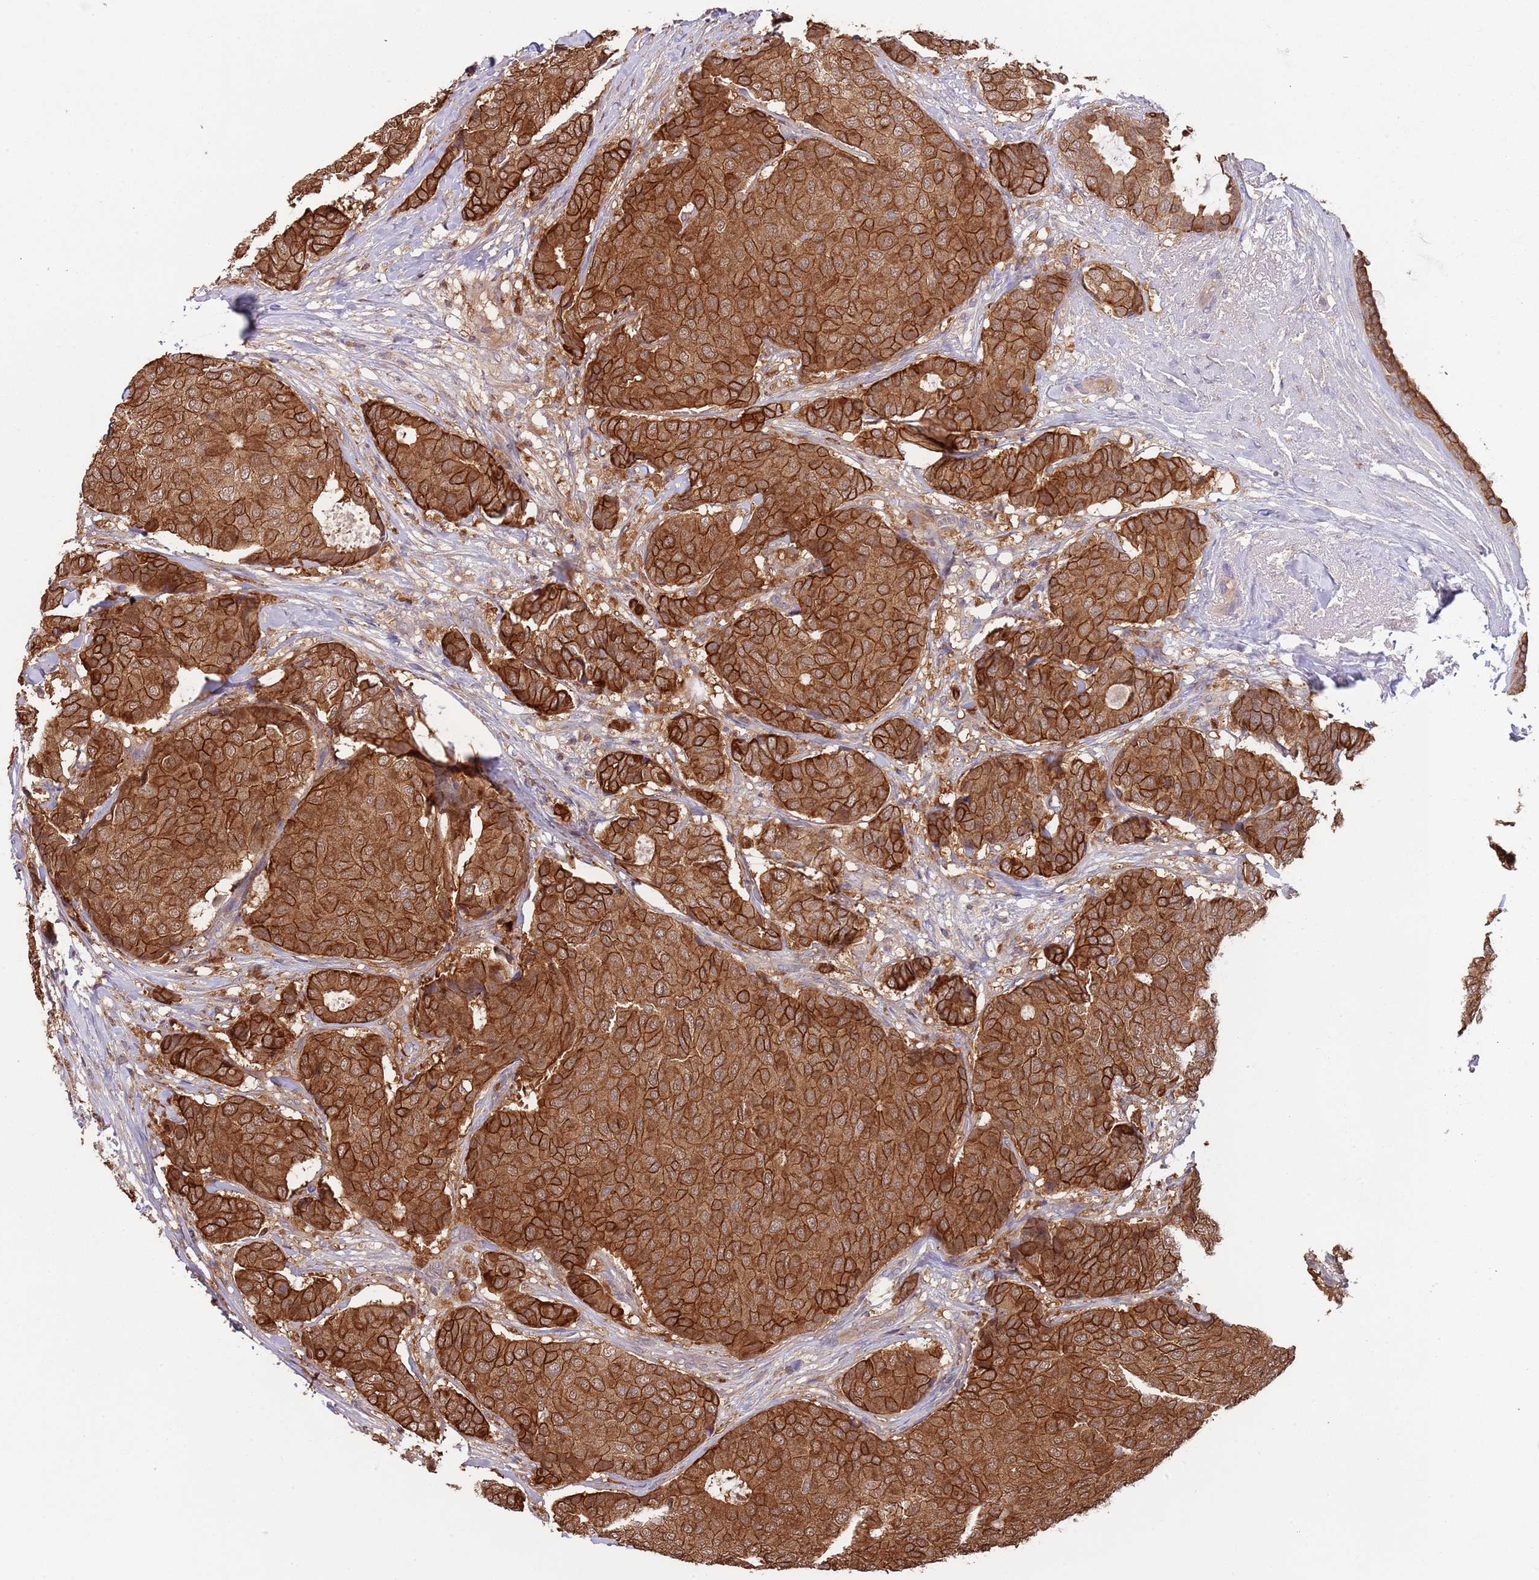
{"staining": {"intensity": "strong", "quantity": ">75%", "location": "cytoplasmic/membranous"}, "tissue": "breast cancer", "cell_type": "Tumor cells", "image_type": "cancer", "snomed": [{"axis": "morphology", "description": "Duct carcinoma"}, {"axis": "topography", "description": "Breast"}], "caption": "IHC micrograph of neoplastic tissue: breast intraductal carcinoma stained using IHC shows high levels of strong protein expression localized specifically in the cytoplasmic/membranous of tumor cells, appearing as a cytoplasmic/membranous brown color.", "gene": "GSDMD", "patient": {"sex": "female", "age": 75}}